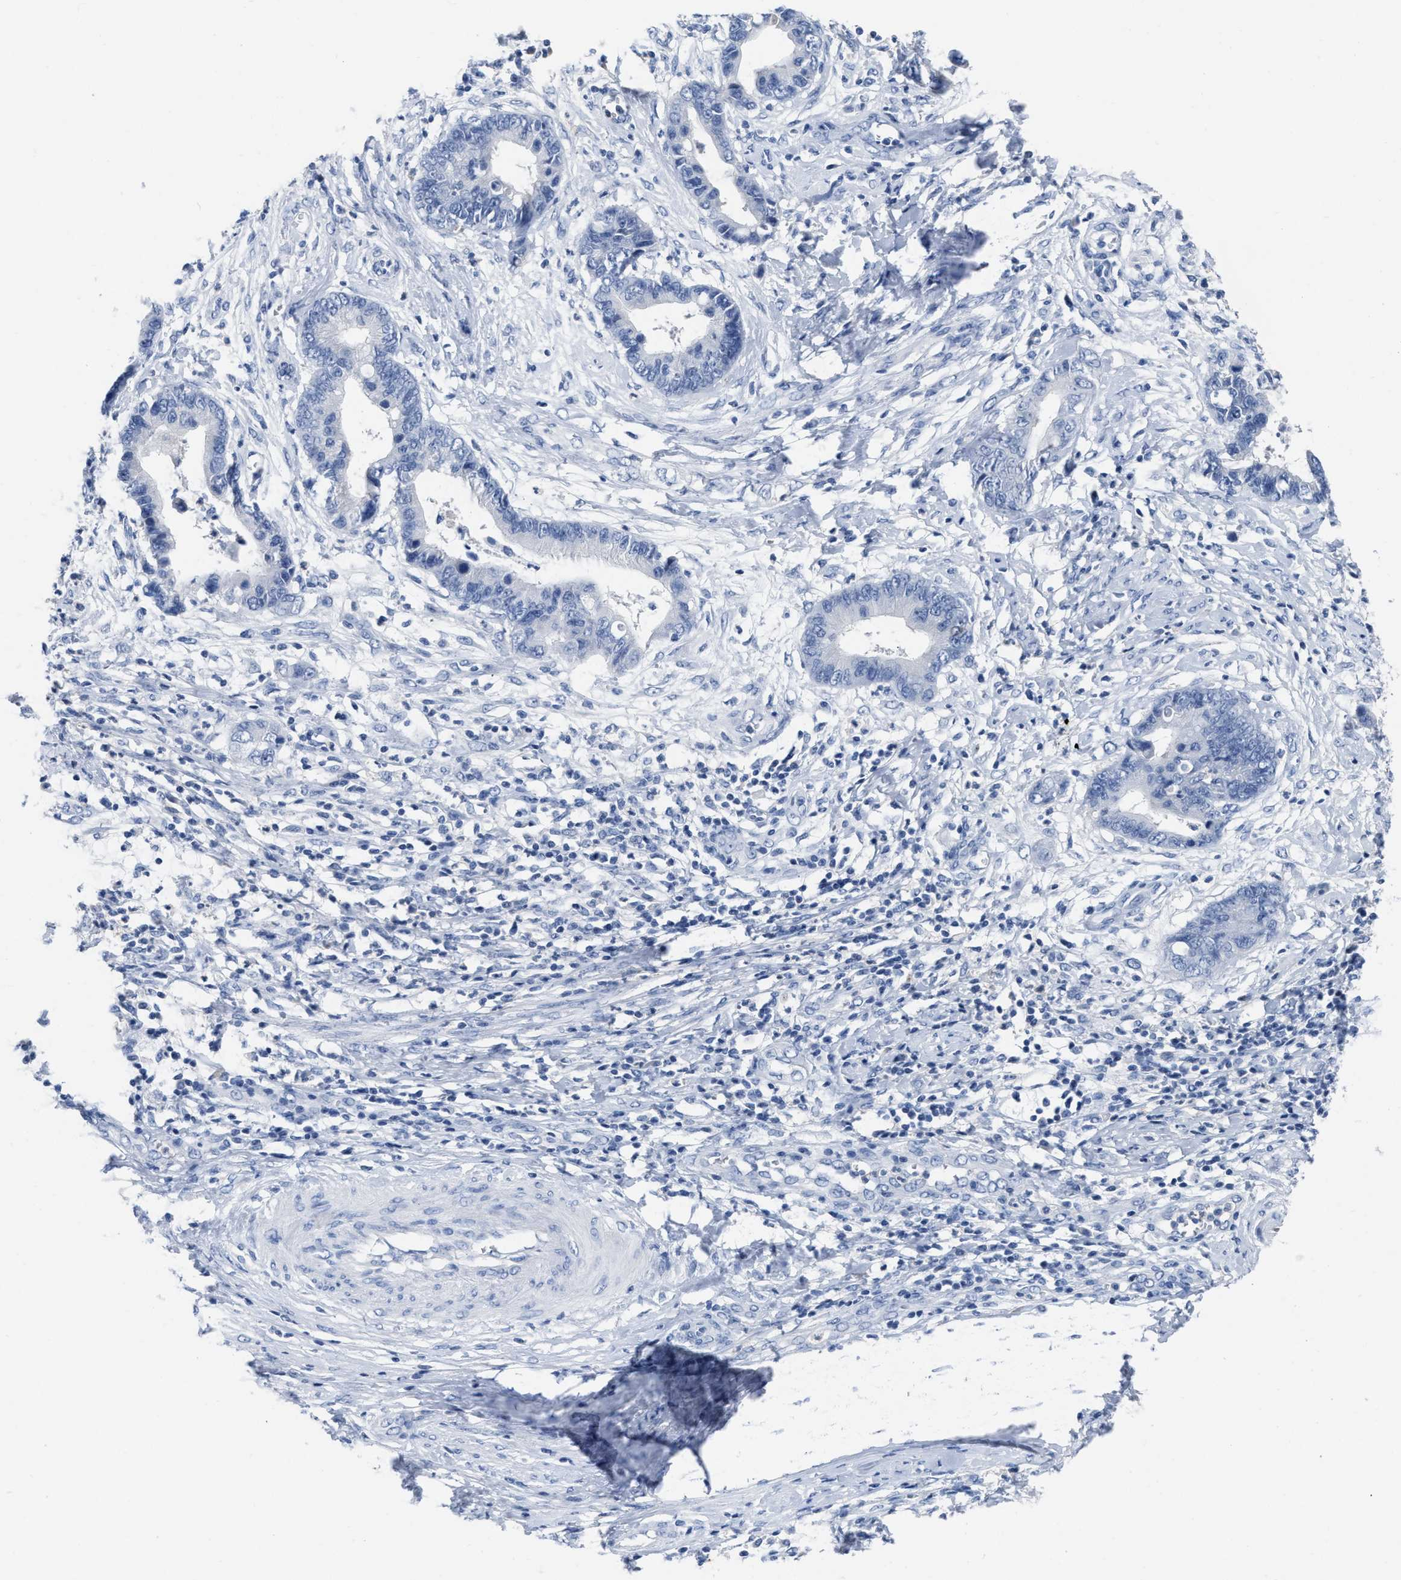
{"staining": {"intensity": "negative", "quantity": "none", "location": "none"}, "tissue": "cervical cancer", "cell_type": "Tumor cells", "image_type": "cancer", "snomed": [{"axis": "morphology", "description": "Adenocarcinoma, NOS"}, {"axis": "topography", "description": "Cervix"}], "caption": "Cervical adenocarcinoma was stained to show a protein in brown. There is no significant positivity in tumor cells. (Brightfield microscopy of DAB (3,3'-diaminobenzidine) immunohistochemistry at high magnification).", "gene": "CEACAM5", "patient": {"sex": "female", "age": 44}}